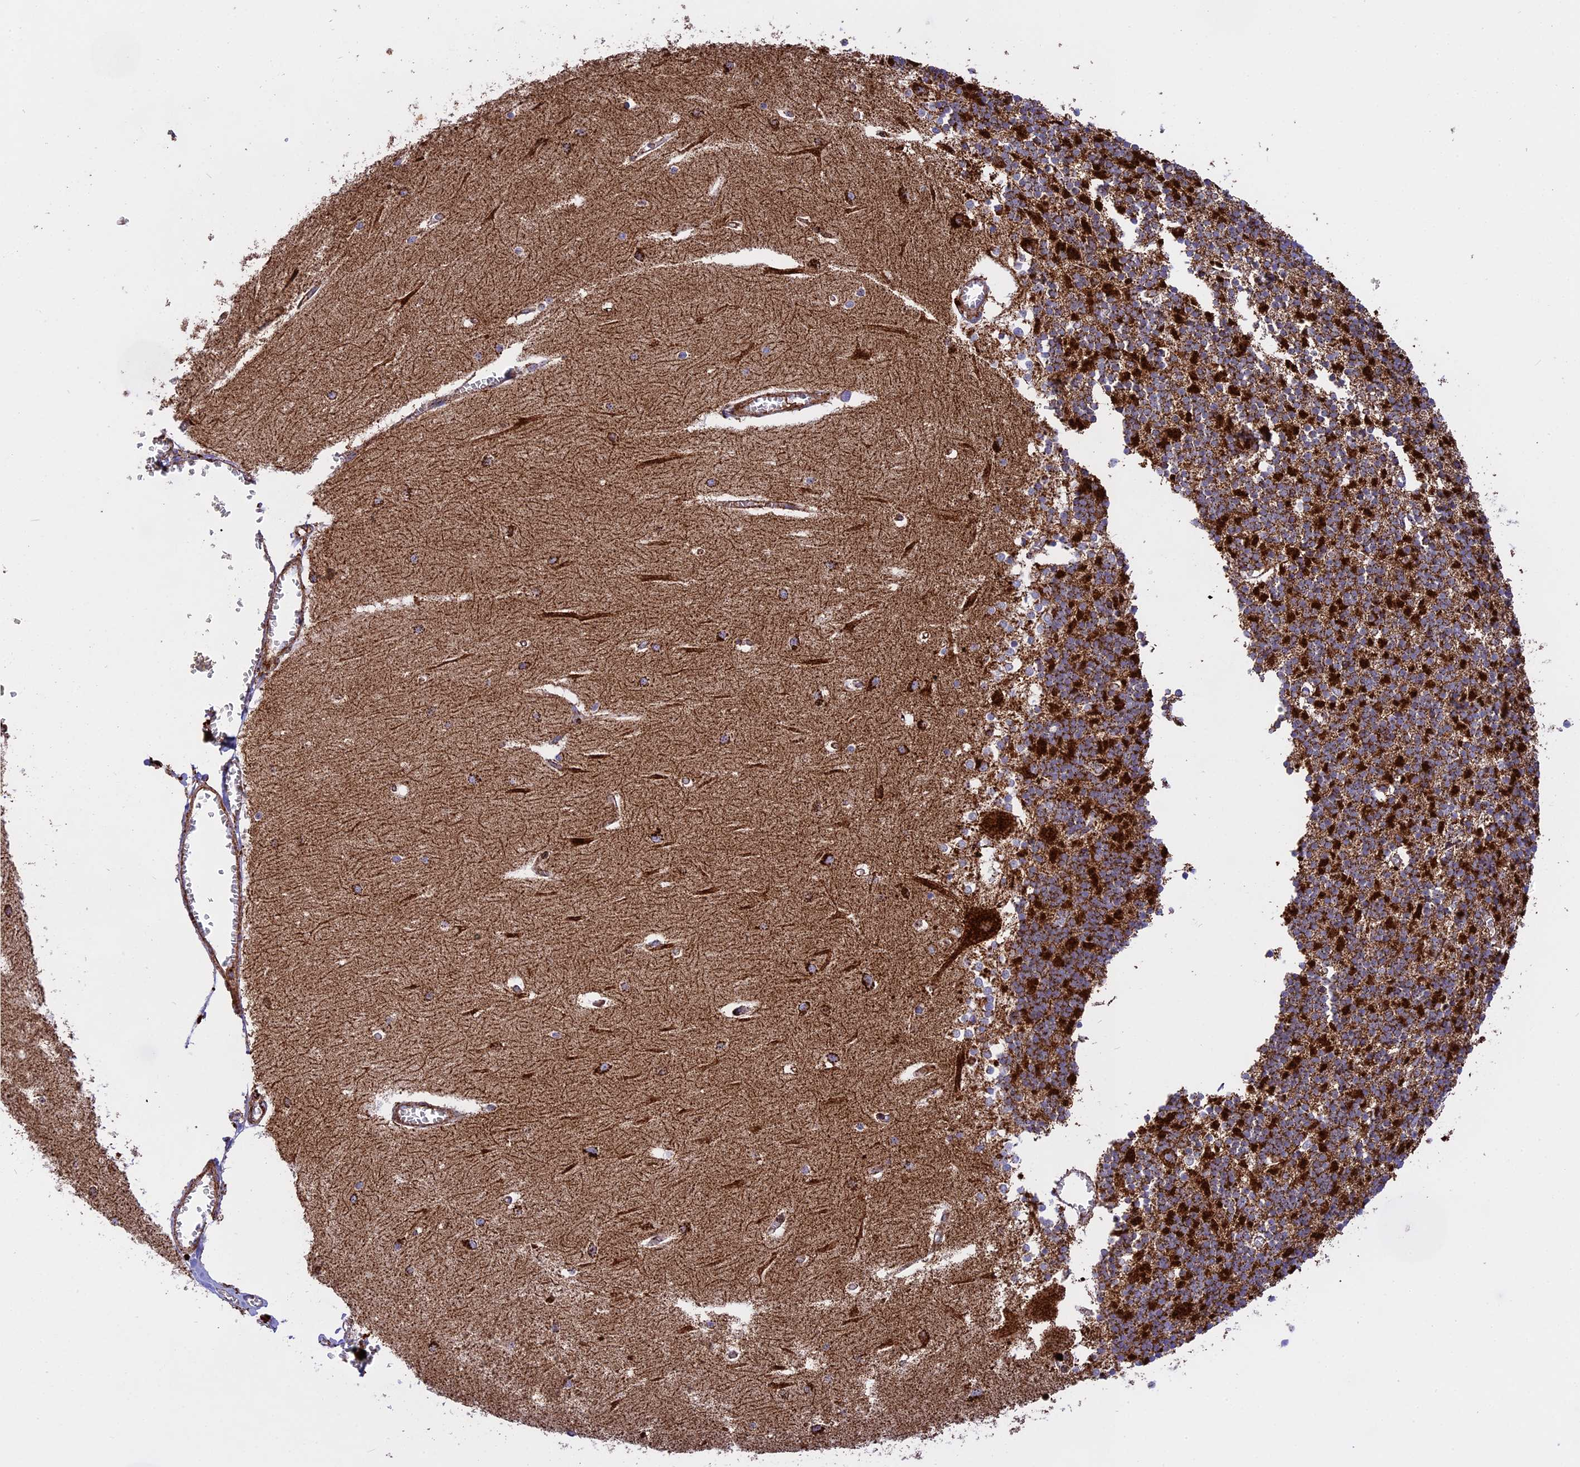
{"staining": {"intensity": "strong", "quantity": "25%-75%", "location": "cytoplasmic/membranous"}, "tissue": "cerebellum", "cell_type": "Cells in granular layer", "image_type": "normal", "snomed": [{"axis": "morphology", "description": "Normal tissue, NOS"}, {"axis": "topography", "description": "Cerebellum"}], "caption": "Immunohistochemistry (IHC) (DAB) staining of benign cerebellum displays strong cytoplasmic/membranous protein staining in approximately 25%-75% of cells in granular layer.", "gene": "UQCRB", "patient": {"sex": "male", "age": 37}}